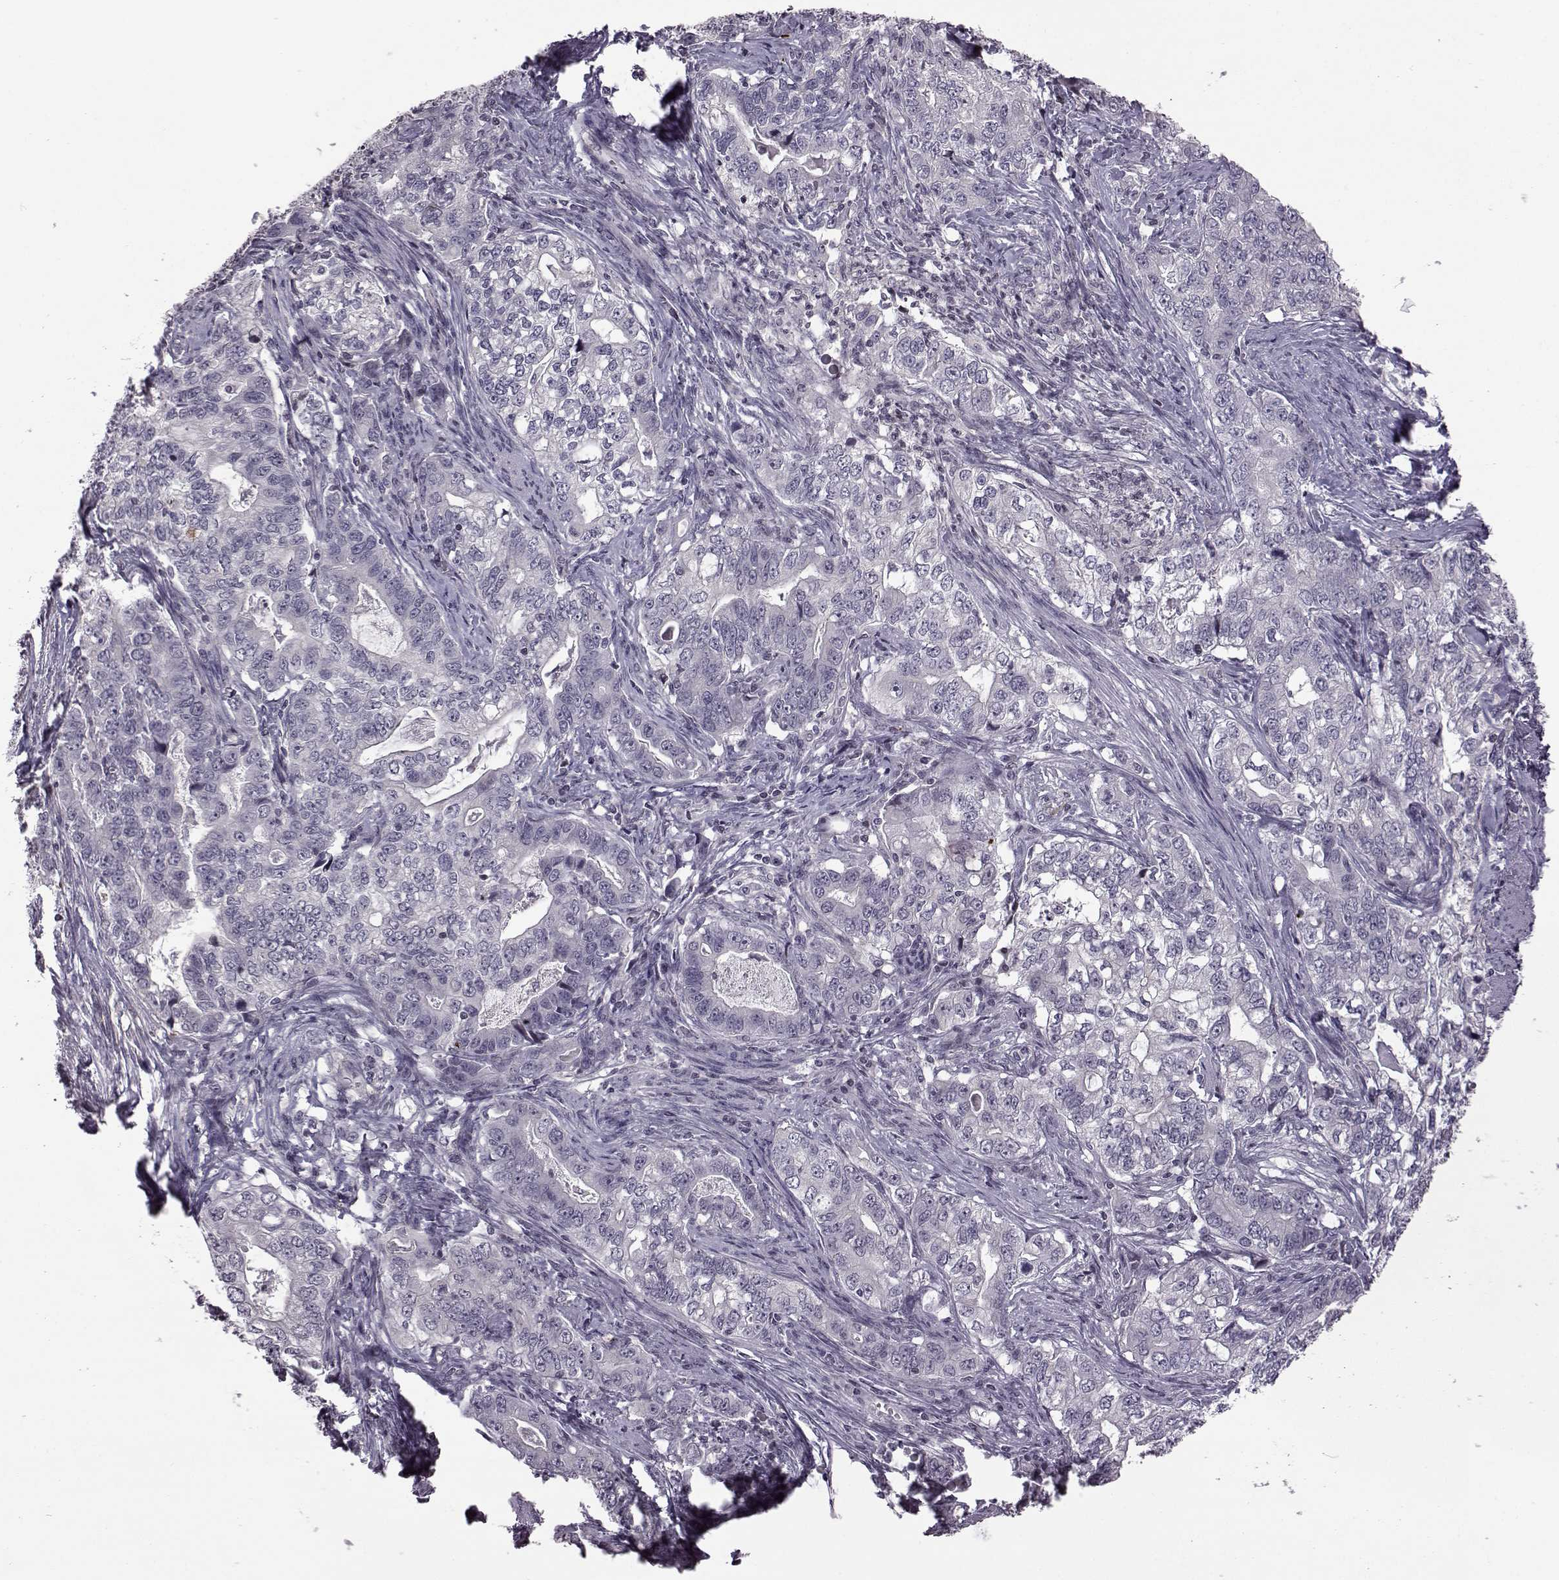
{"staining": {"intensity": "negative", "quantity": "none", "location": "none"}, "tissue": "stomach cancer", "cell_type": "Tumor cells", "image_type": "cancer", "snomed": [{"axis": "morphology", "description": "Adenocarcinoma, NOS"}, {"axis": "topography", "description": "Stomach, lower"}], "caption": "Tumor cells show no significant expression in adenocarcinoma (stomach).", "gene": "GAL", "patient": {"sex": "female", "age": 72}}